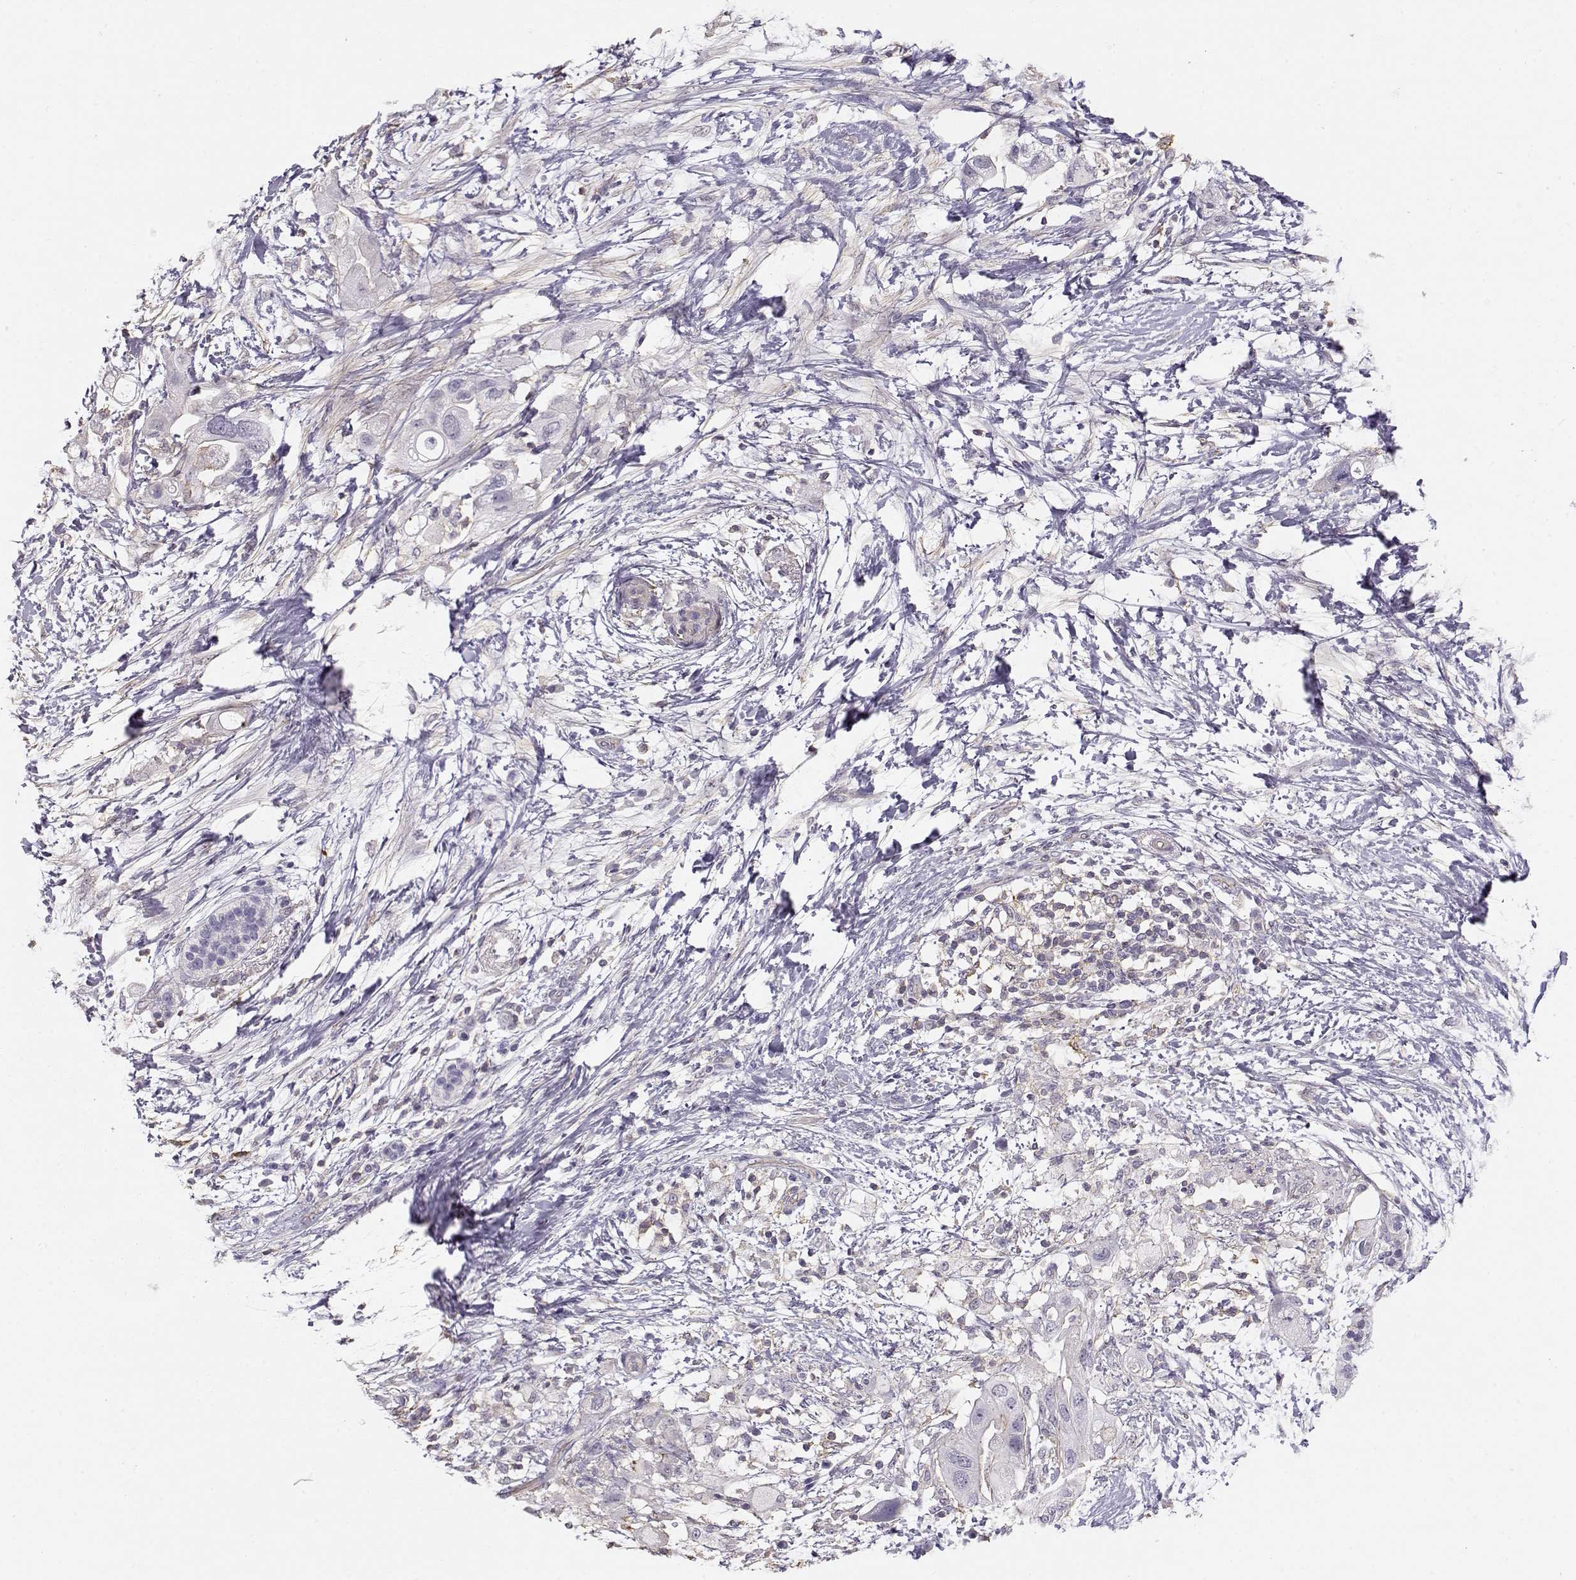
{"staining": {"intensity": "negative", "quantity": "none", "location": "none"}, "tissue": "pancreatic cancer", "cell_type": "Tumor cells", "image_type": "cancer", "snomed": [{"axis": "morphology", "description": "Adenocarcinoma, NOS"}, {"axis": "topography", "description": "Pancreas"}], "caption": "This is an immunohistochemistry (IHC) micrograph of human adenocarcinoma (pancreatic). There is no staining in tumor cells.", "gene": "DAPL1", "patient": {"sex": "female", "age": 72}}